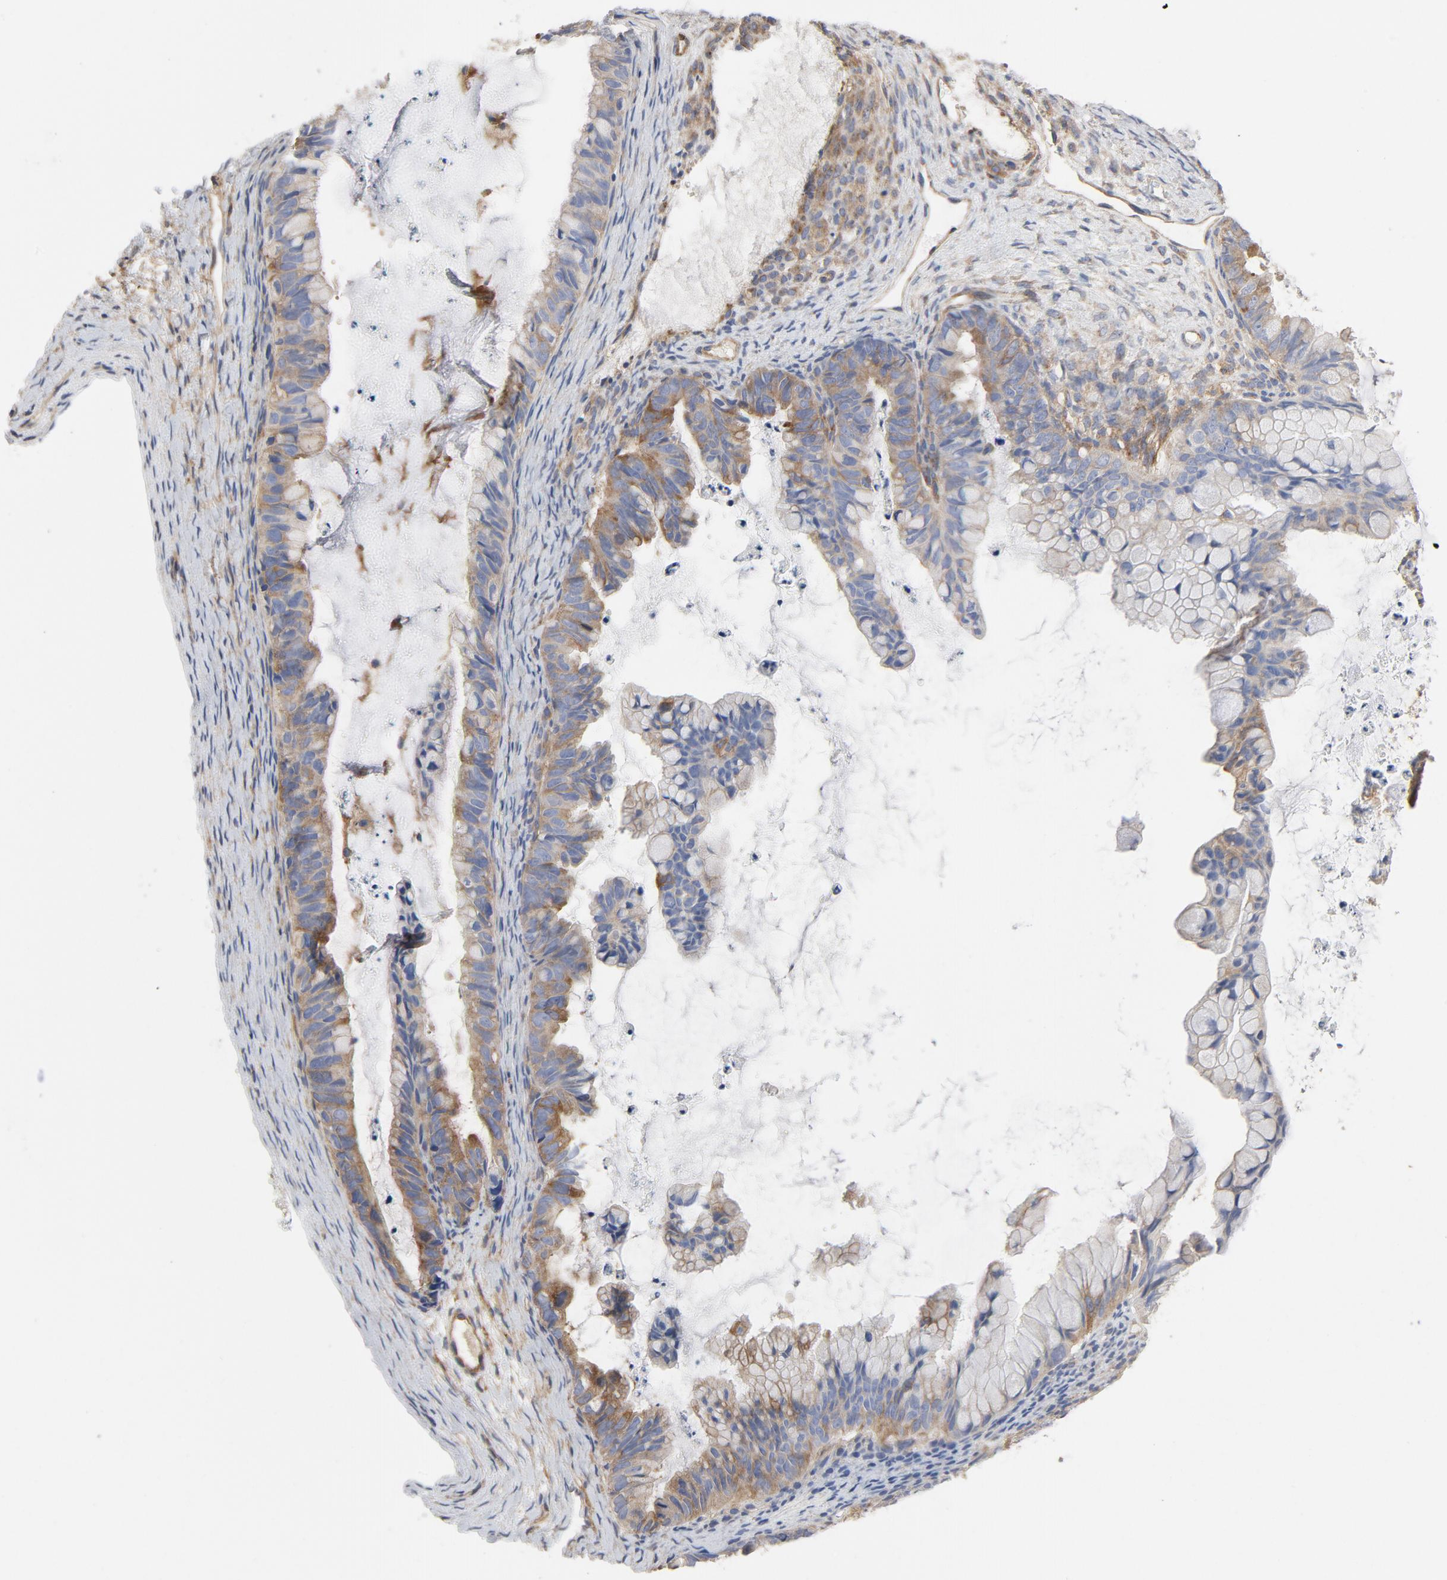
{"staining": {"intensity": "moderate", "quantity": "25%-75%", "location": "cytoplasmic/membranous"}, "tissue": "ovarian cancer", "cell_type": "Tumor cells", "image_type": "cancer", "snomed": [{"axis": "morphology", "description": "Cystadenocarcinoma, mucinous, NOS"}, {"axis": "topography", "description": "Ovary"}], "caption": "Immunohistochemistry (IHC) of mucinous cystadenocarcinoma (ovarian) exhibits medium levels of moderate cytoplasmic/membranous positivity in about 25%-75% of tumor cells.", "gene": "RABEP1", "patient": {"sex": "female", "age": 36}}